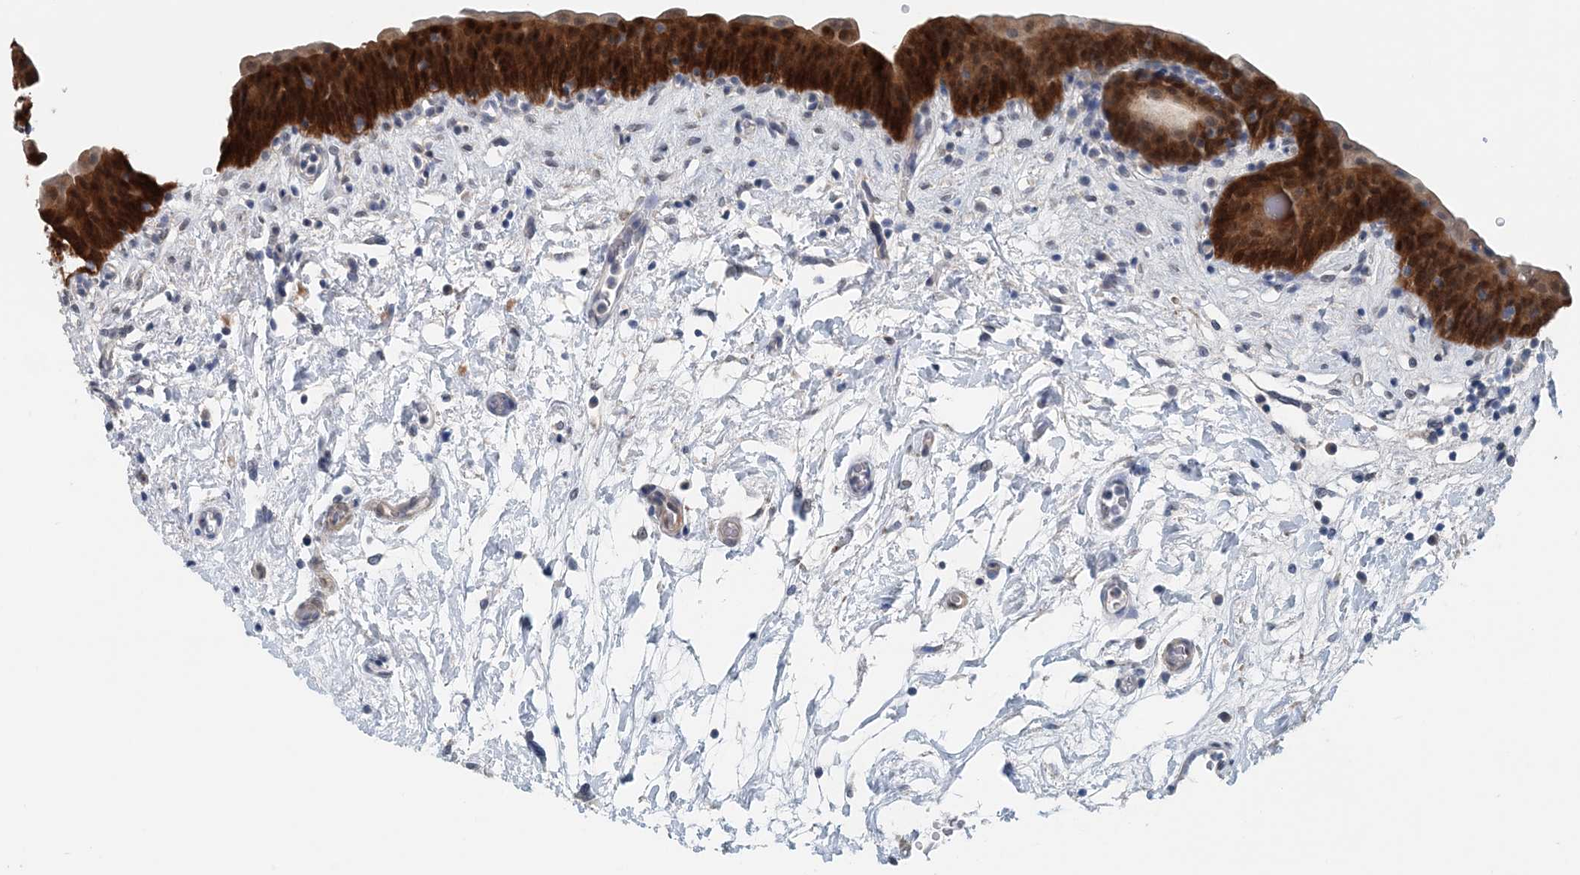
{"staining": {"intensity": "strong", "quantity": ">75%", "location": "cytoplasmic/membranous,nuclear"}, "tissue": "urinary bladder", "cell_type": "Urothelial cells", "image_type": "normal", "snomed": [{"axis": "morphology", "description": "Normal tissue, NOS"}, {"axis": "topography", "description": "Urinary bladder"}], "caption": "Immunohistochemistry (DAB) staining of benign human urinary bladder shows strong cytoplasmic/membranous,nuclear protein staining in about >75% of urothelial cells.", "gene": "PFN2", "patient": {"sex": "male", "age": 83}}